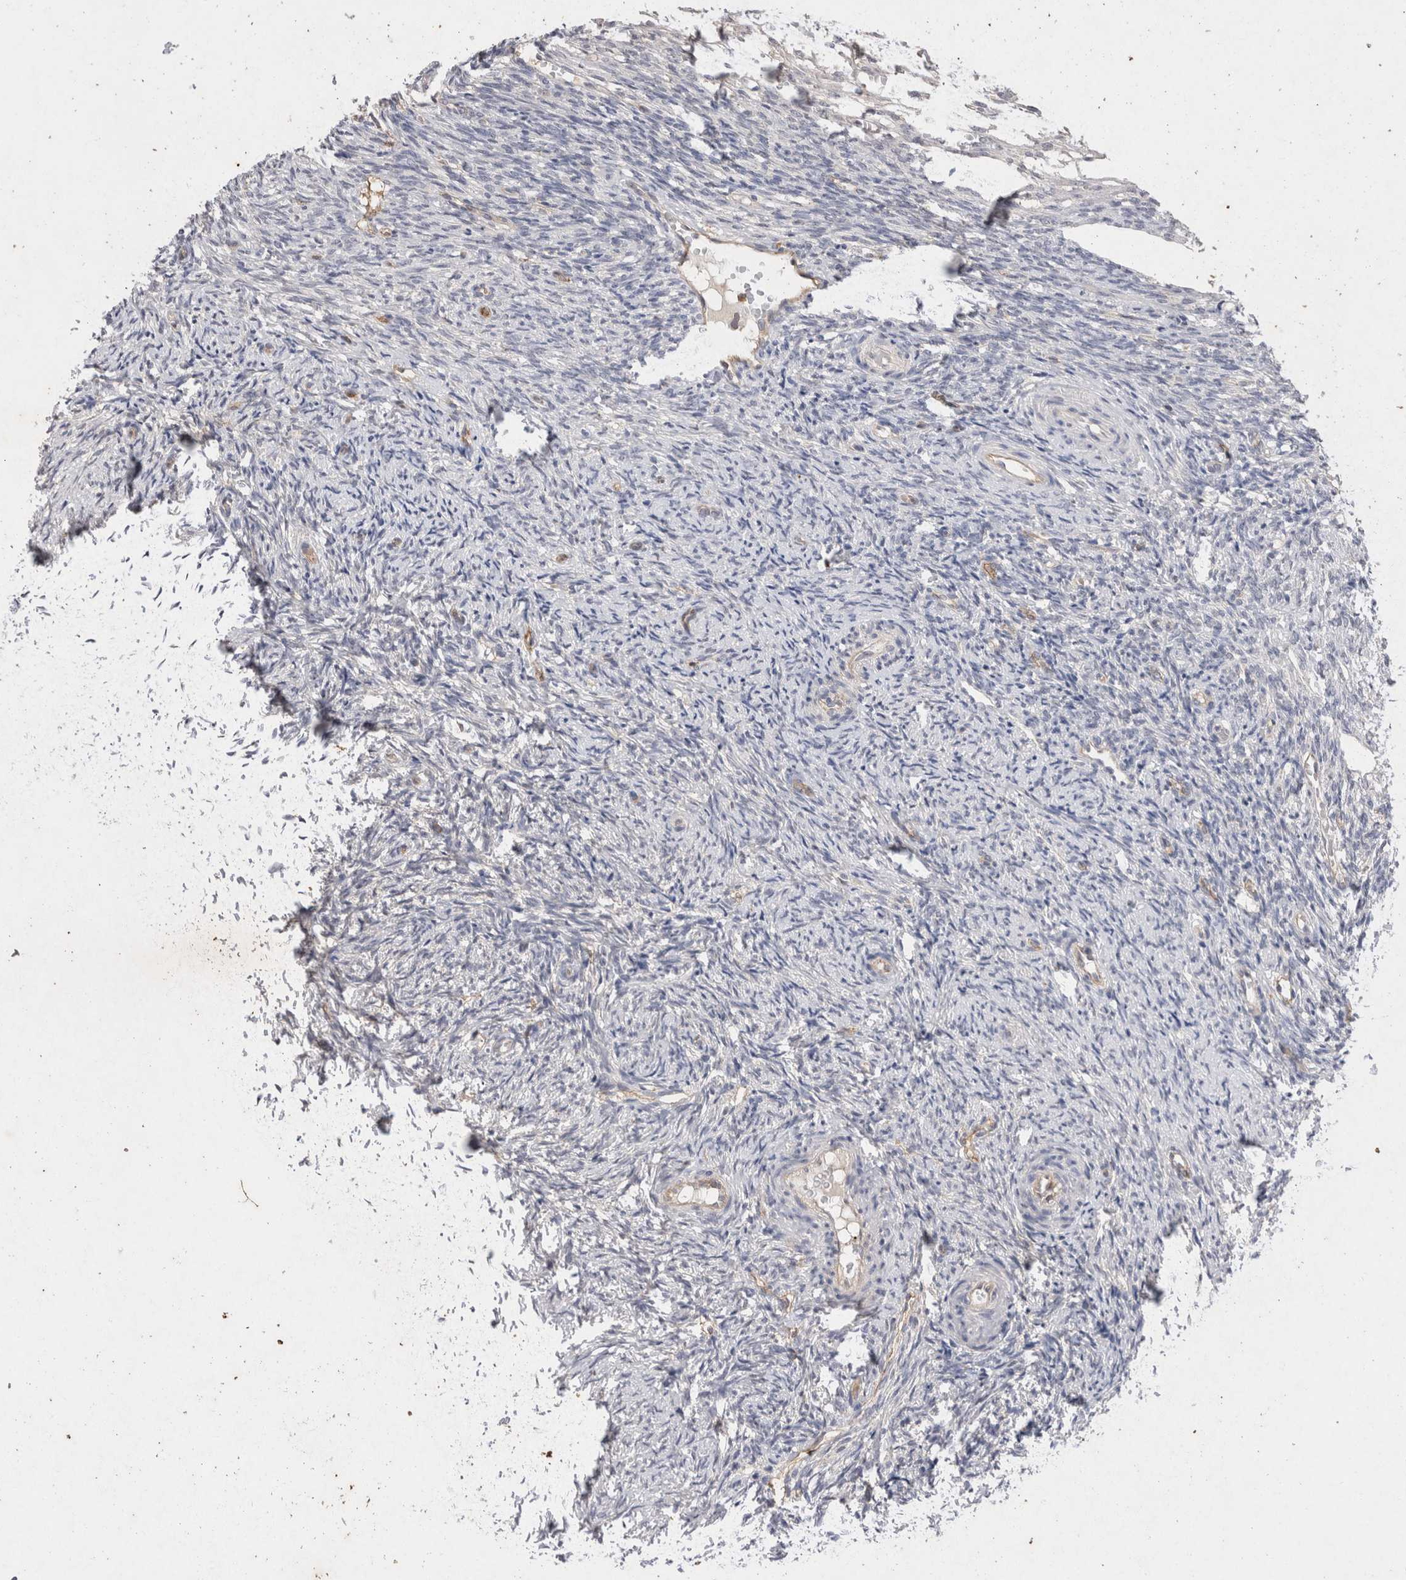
{"staining": {"intensity": "negative", "quantity": "none", "location": "none"}, "tissue": "ovary", "cell_type": "Follicle cells", "image_type": "normal", "snomed": [{"axis": "morphology", "description": "Normal tissue, NOS"}, {"axis": "topography", "description": "Ovary"}], "caption": "The micrograph demonstrates no significant expression in follicle cells of ovary. (DAB (3,3'-diaminobenzidine) immunohistochemistry with hematoxylin counter stain).", "gene": "RASSF3", "patient": {"sex": "female", "age": 41}}